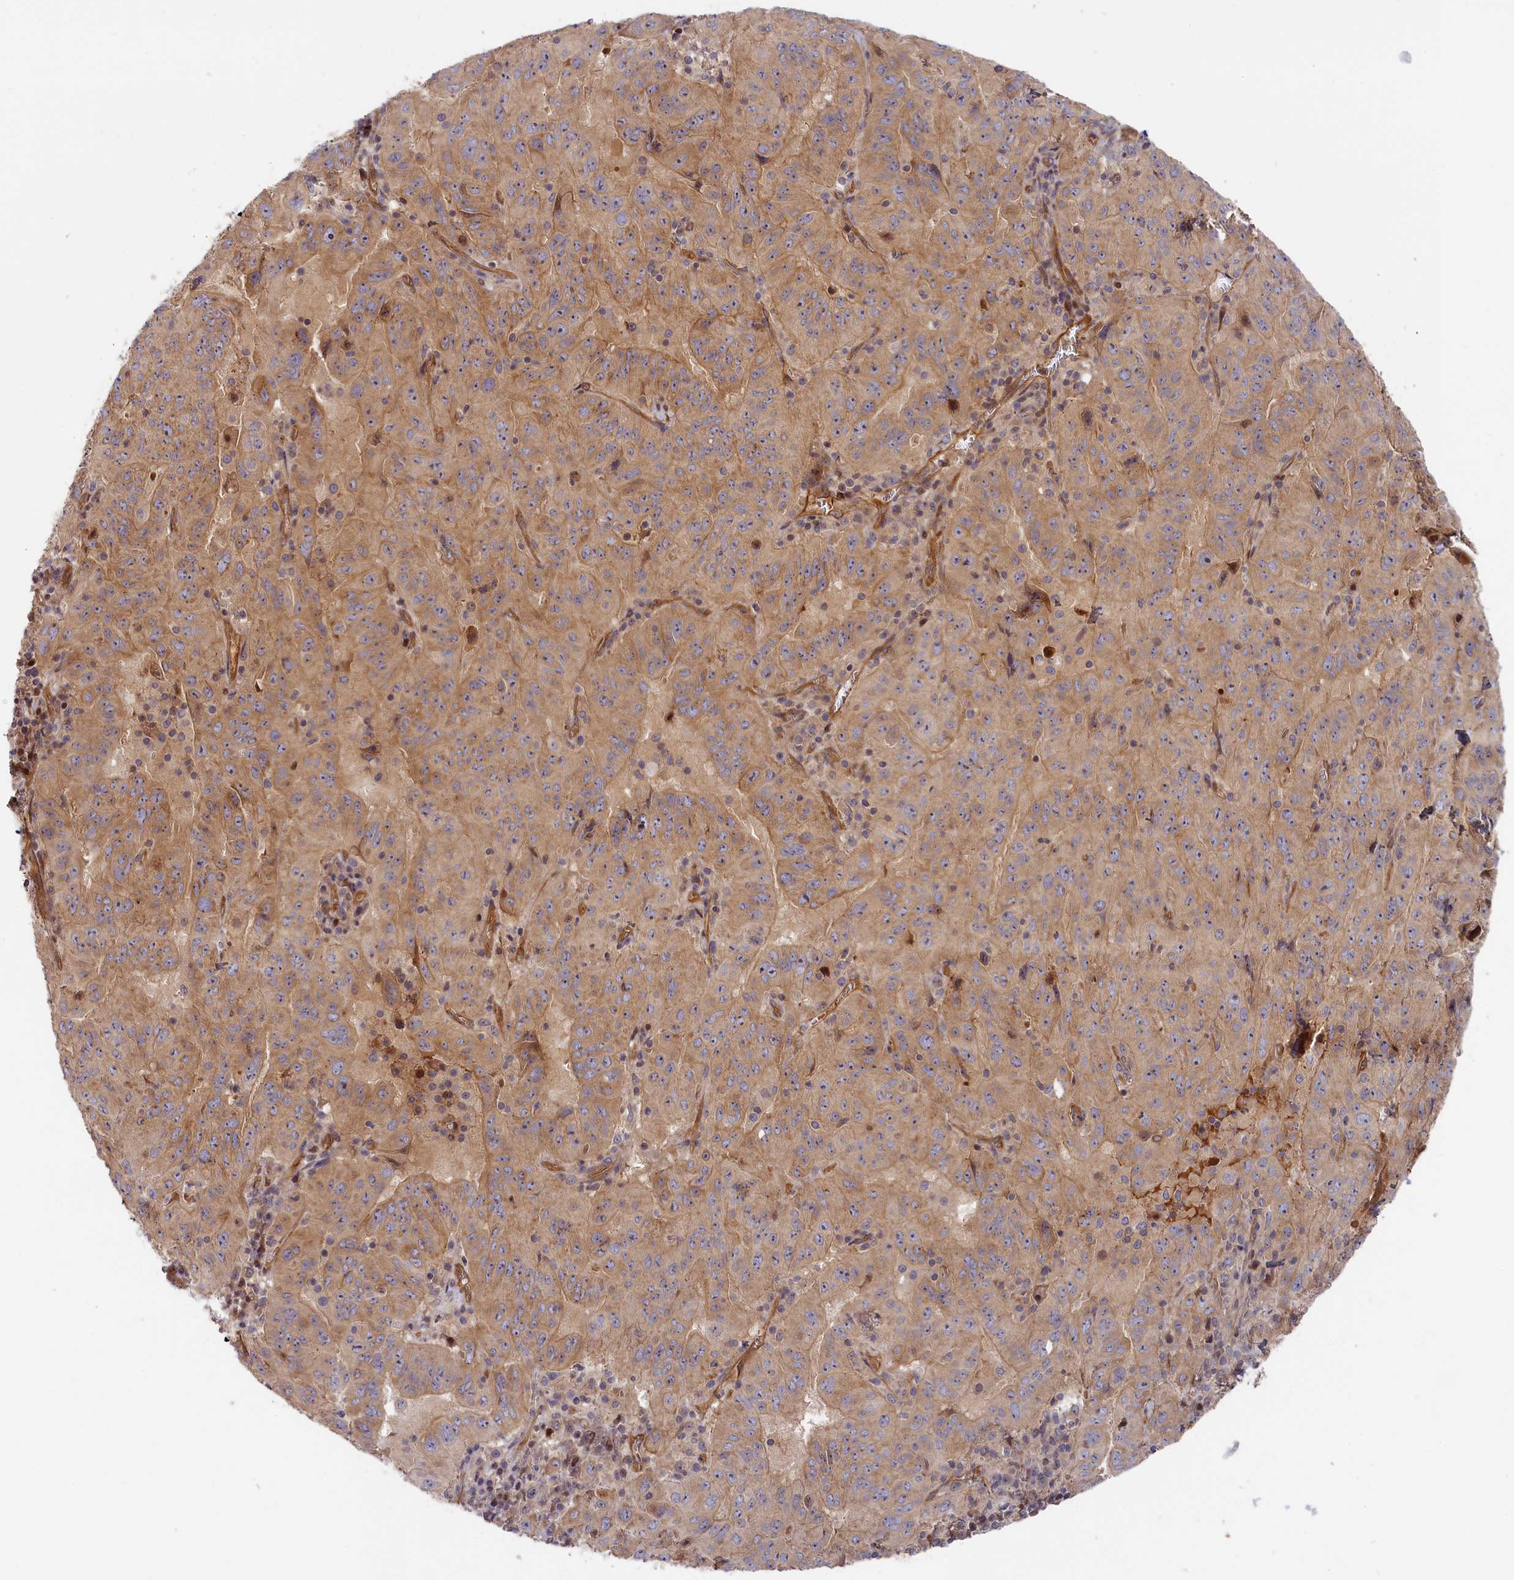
{"staining": {"intensity": "moderate", "quantity": ">75%", "location": "cytoplasmic/membranous"}, "tissue": "pancreatic cancer", "cell_type": "Tumor cells", "image_type": "cancer", "snomed": [{"axis": "morphology", "description": "Adenocarcinoma, NOS"}, {"axis": "topography", "description": "Pancreas"}], "caption": "Immunohistochemical staining of human pancreatic cancer (adenocarcinoma) exhibits medium levels of moderate cytoplasmic/membranous protein expression in about >75% of tumor cells.", "gene": "CEP44", "patient": {"sex": "male", "age": 63}}